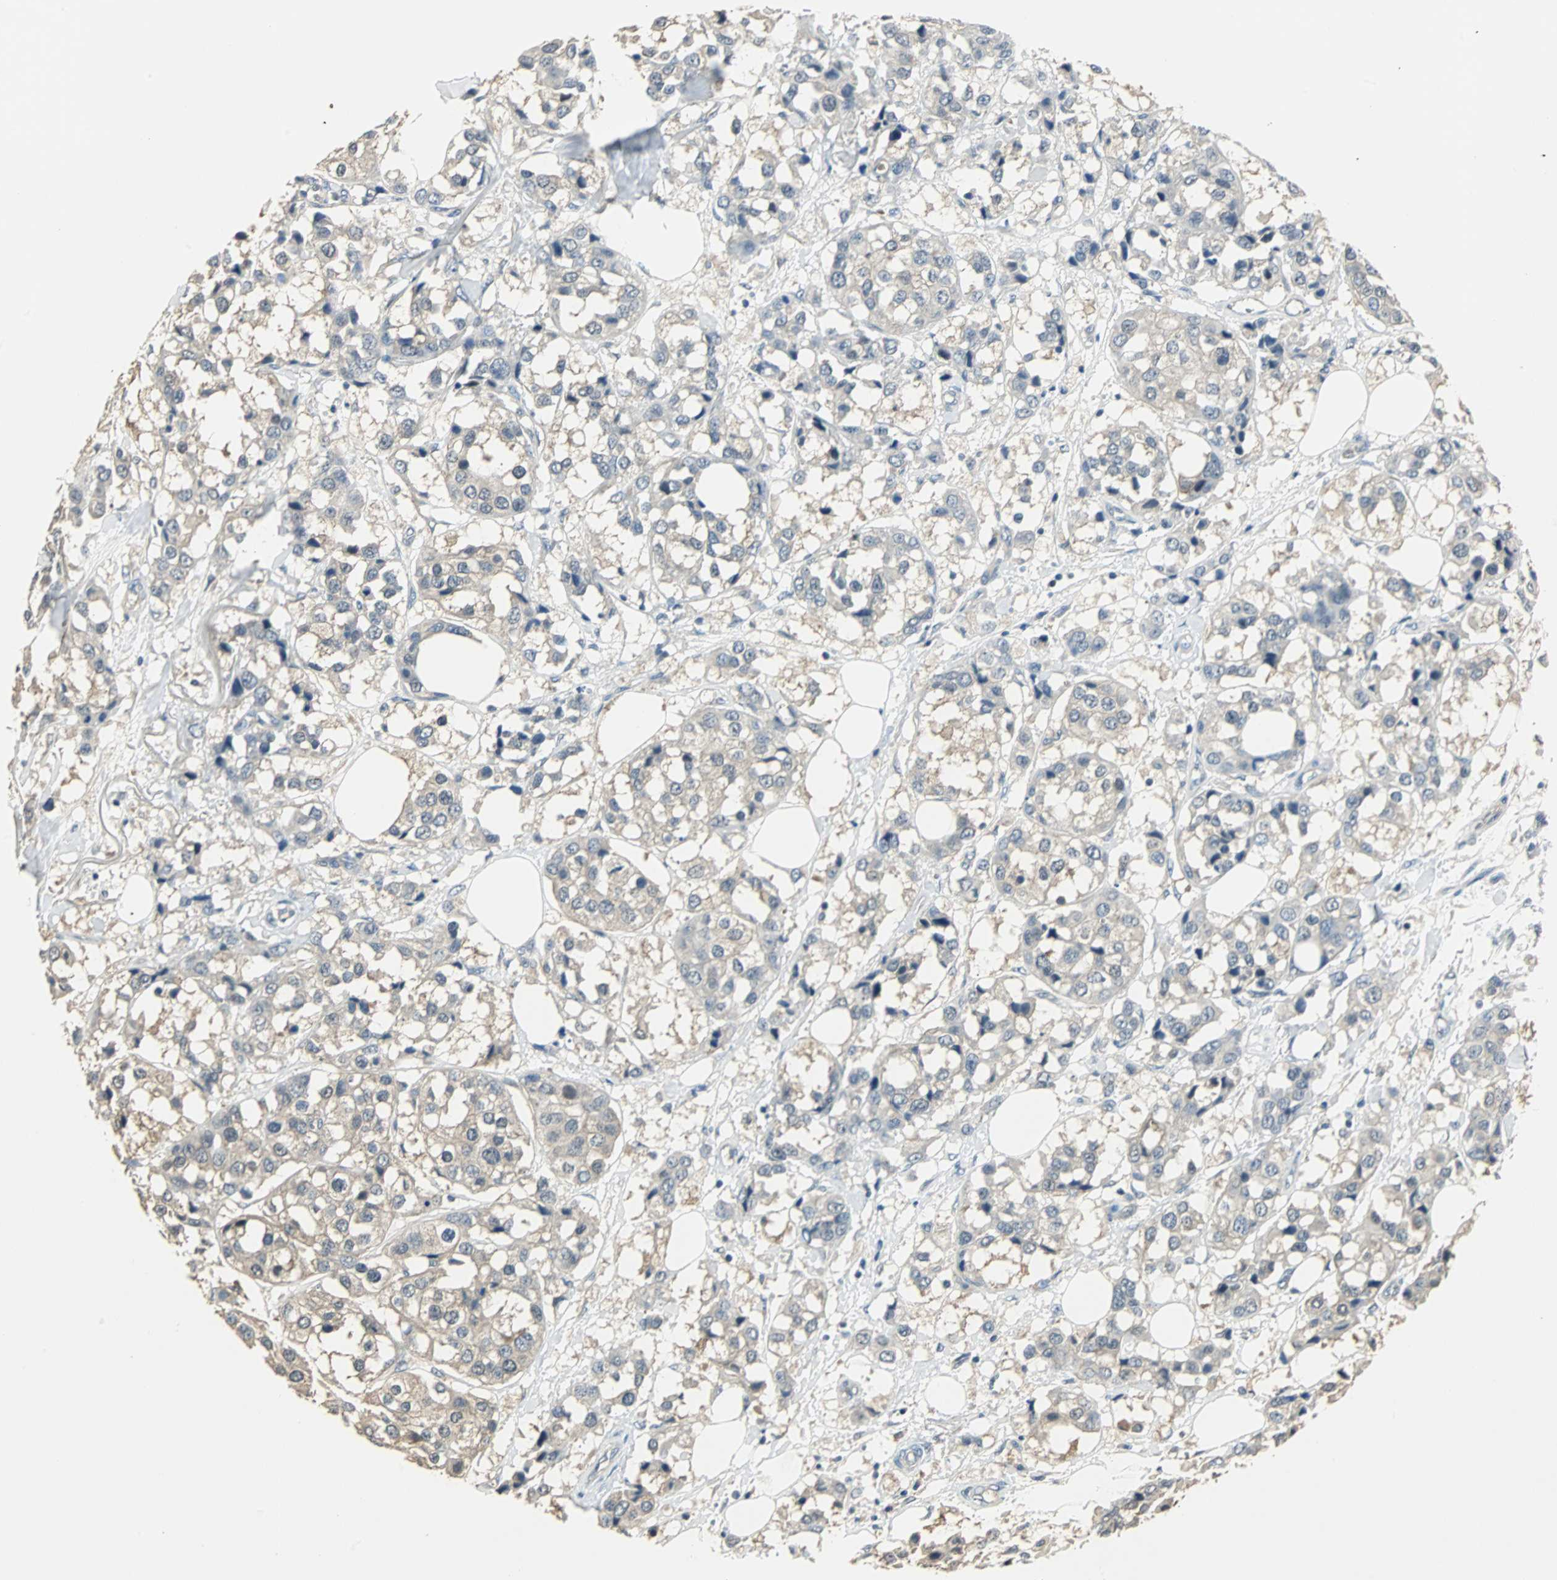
{"staining": {"intensity": "weak", "quantity": "25%-75%", "location": "cytoplasmic/membranous"}, "tissue": "breast cancer", "cell_type": "Tumor cells", "image_type": "cancer", "snomed": [{"axis": "morphology", "description": "Duct carcinoma"}, {"axis": "topography", "description": "Breast"}], "caption": "Tumor cells reveal low levels of weak cytoplasmic/membranous positivity in about 25%-75% of cells in human breast cancer (intraductal carcinoma).", "gene": "ABHD2", "patient": {"sex": "female", "age": 80}}